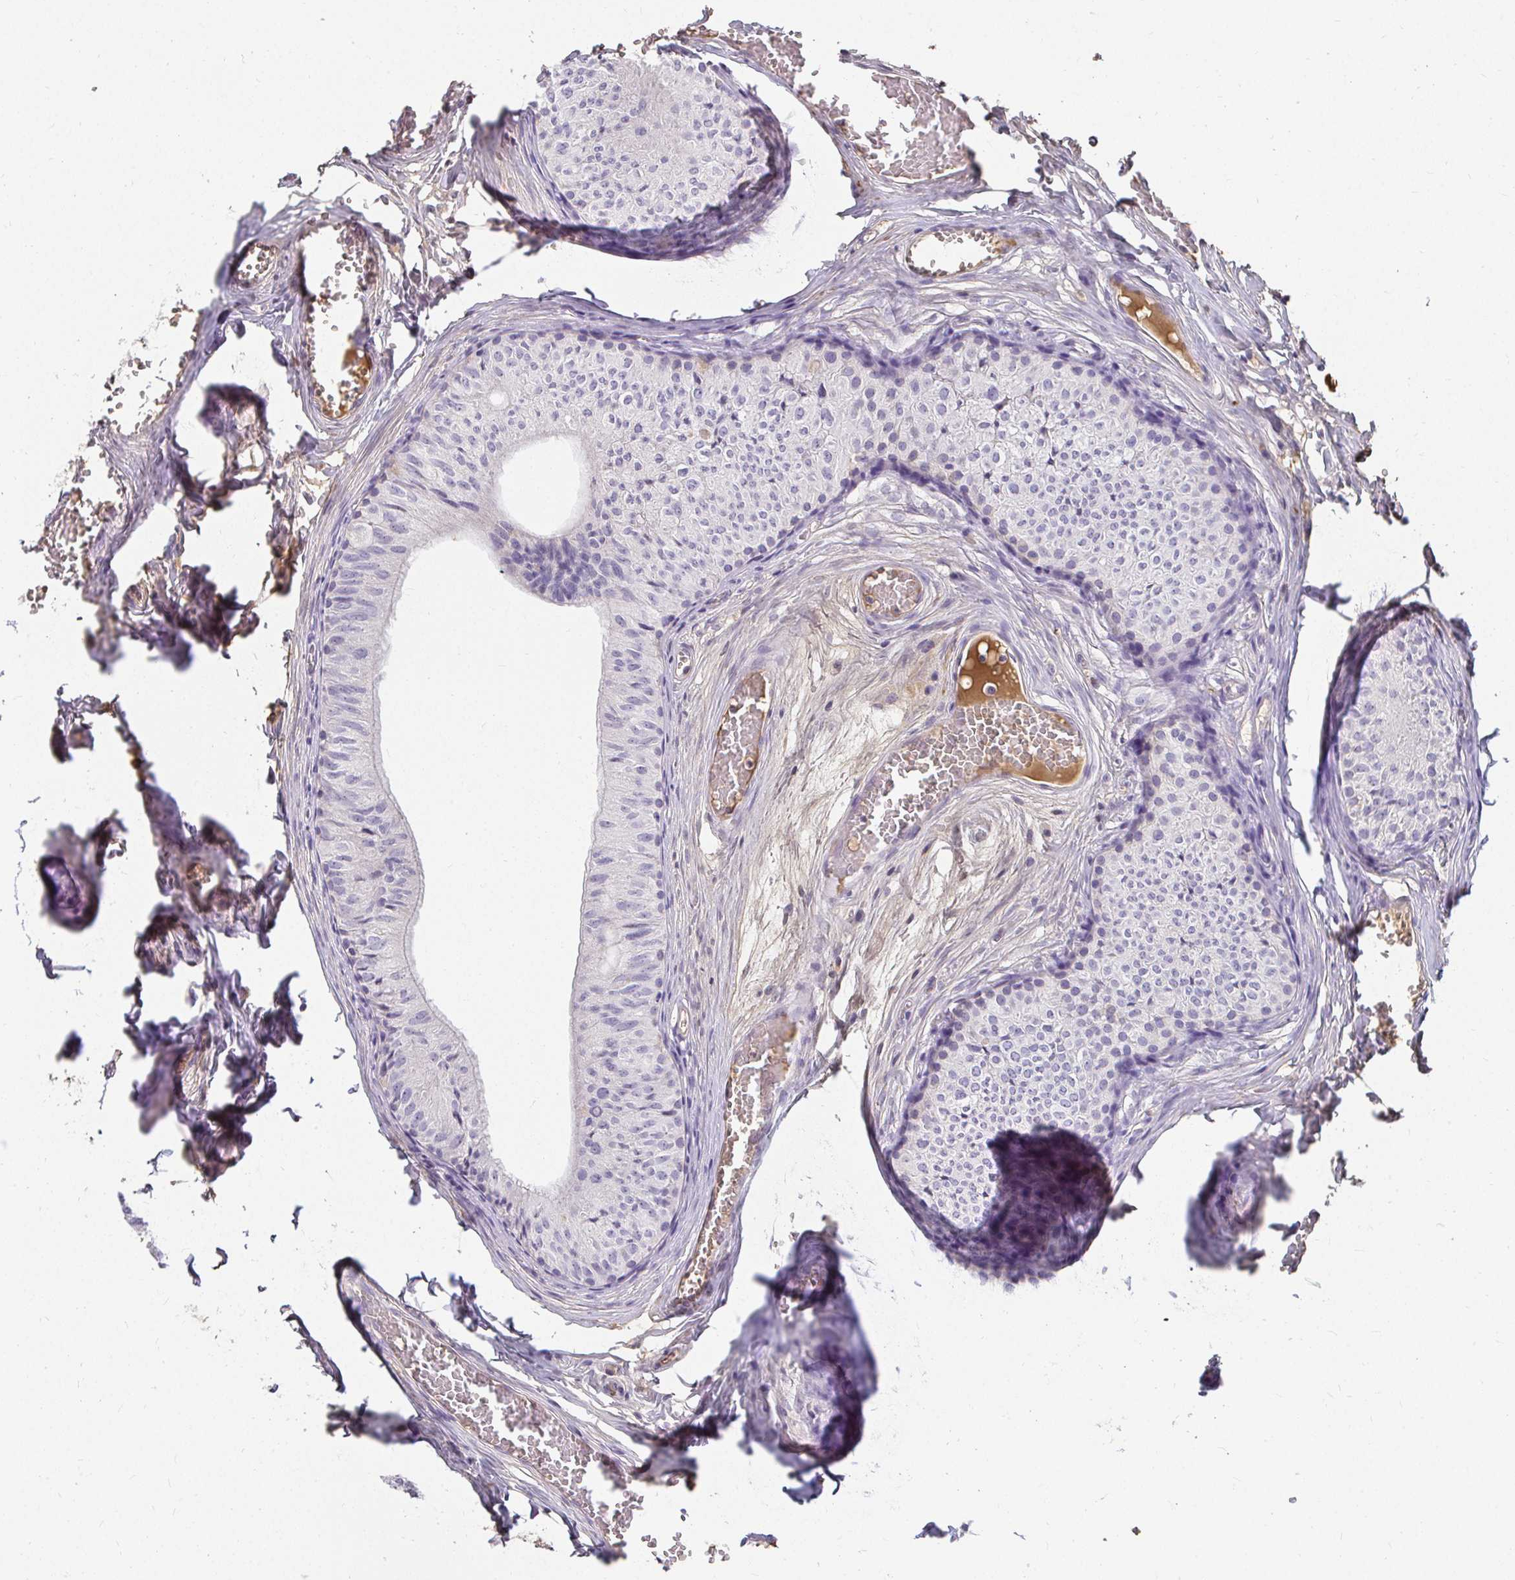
{"staining": {"intensity": "negative", "quantity": "none", "location": "none"}, "tissue": "epididymis", "cell_type": "Glandular cells", "image_type": "normal", "snomed": [{"axis": "morphology", "description": "Normal tissue, NOS"}, {"axis": "topography", "description": "Epididymis"}], "caption": "Human epididymis stained for a protein using immunohistochemistry demonstrates no staining in glandular cells.", "gene": "LOXL4", "patient": {"sex": "male", "age": 25}}